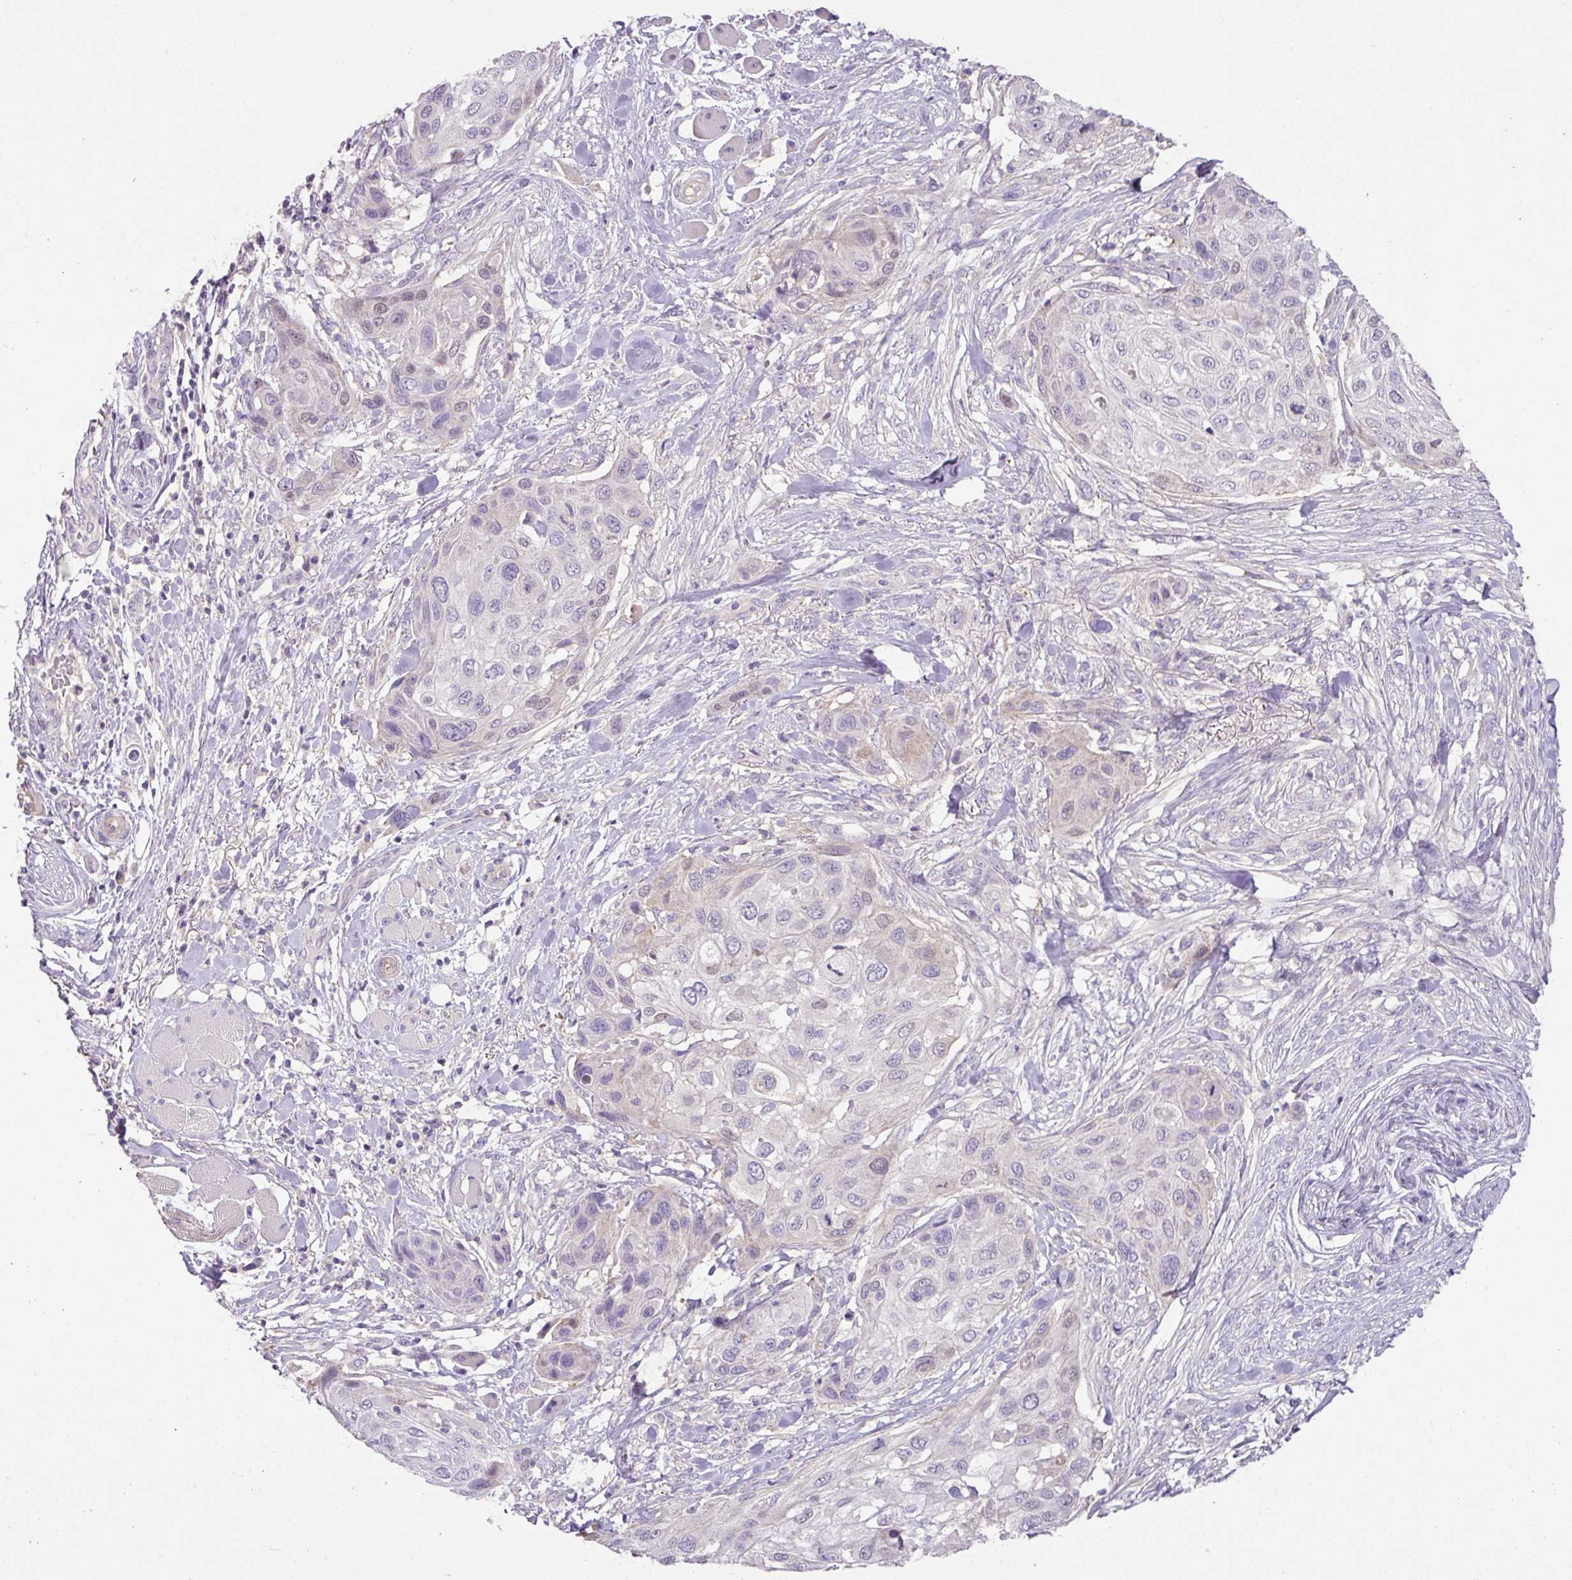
{"staining": {"intensity": "negative", "quantity": "none", "location": "none"}, "tissue": "skin cancer", "cell_type": "Tumor cells", "image_type": "cancer", "snomed": [{"axis": "morphology", "description": "Squamous cell carcinoma, NOS"}, {"axis": "topography", "description": "Skin"}], "caption": "Tumor cells are negative for protein expression in human skin cancer. Brightfield microscopy of immunohistochemistry (IHC) stained with DAB (3,3'-diaminobenzidine) (brown) and hematoxylin (blue), captured at high magnification.", "gene": "HOXC13", "patient": {"sex": "female", "age": 87}}